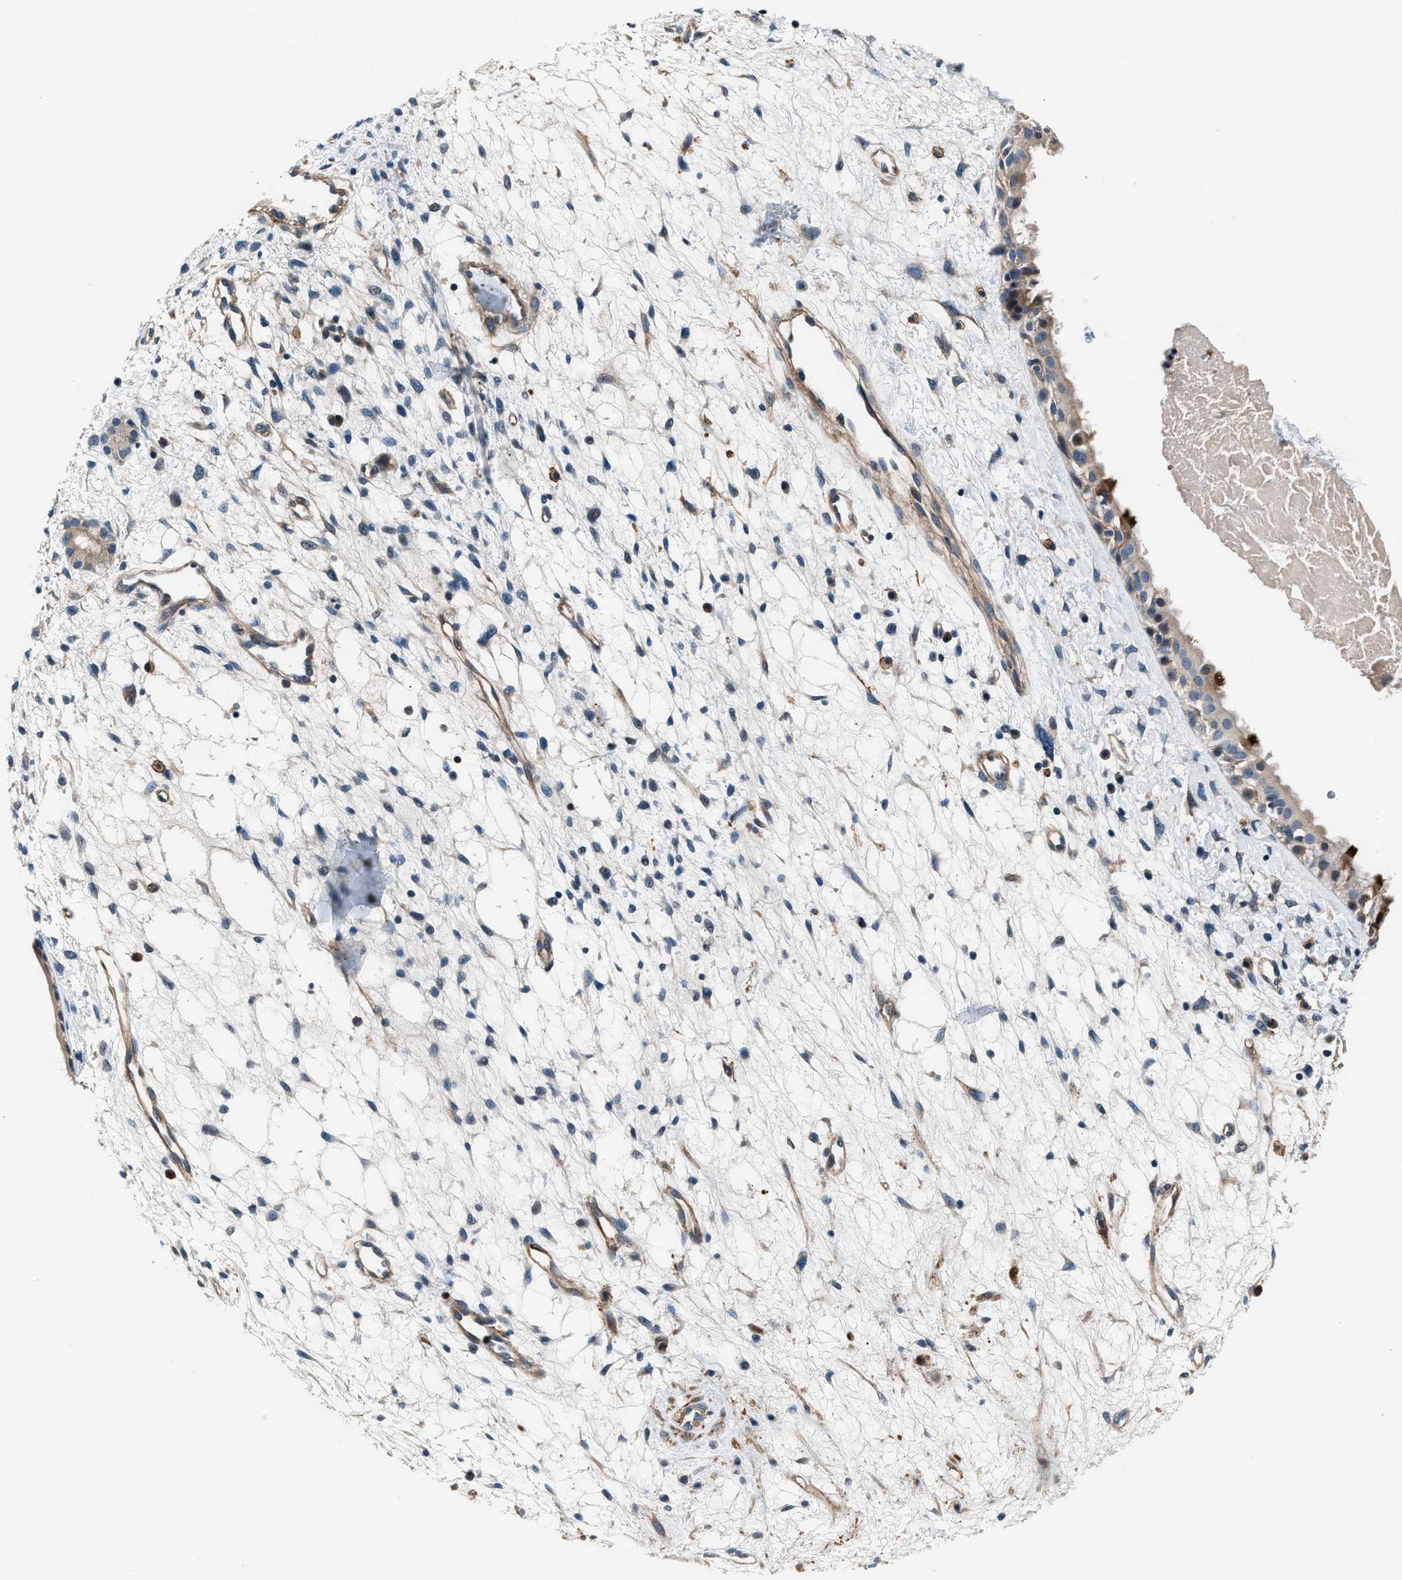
{"staining": {"intensity": "strong", "quantity": ">75%", "location": "cytoplasmic/membranous"}, "tissue": "nasopharynx", "cell_type": "Respiratory epithelial cells", "image_type": "normal", "snomed": [{"axis": "morphology", "description": "Normal tissue, NOS"}, {"axis": "topography", "description": "Nasopharynx"}], "caption": "The micrograph displays immunohistochemical staining of benign nasopharynx. There is strong cytoplasmic/membranous expression is identified in approximately >75% of respiratory epithelial cells. The staining is performed using DAB brown chromogen to label protein expression. The nuclei are counter-stained blue using hematoxylin.", "gene": "MPDZ", "patient": {"sex": "male", "age": 22}}